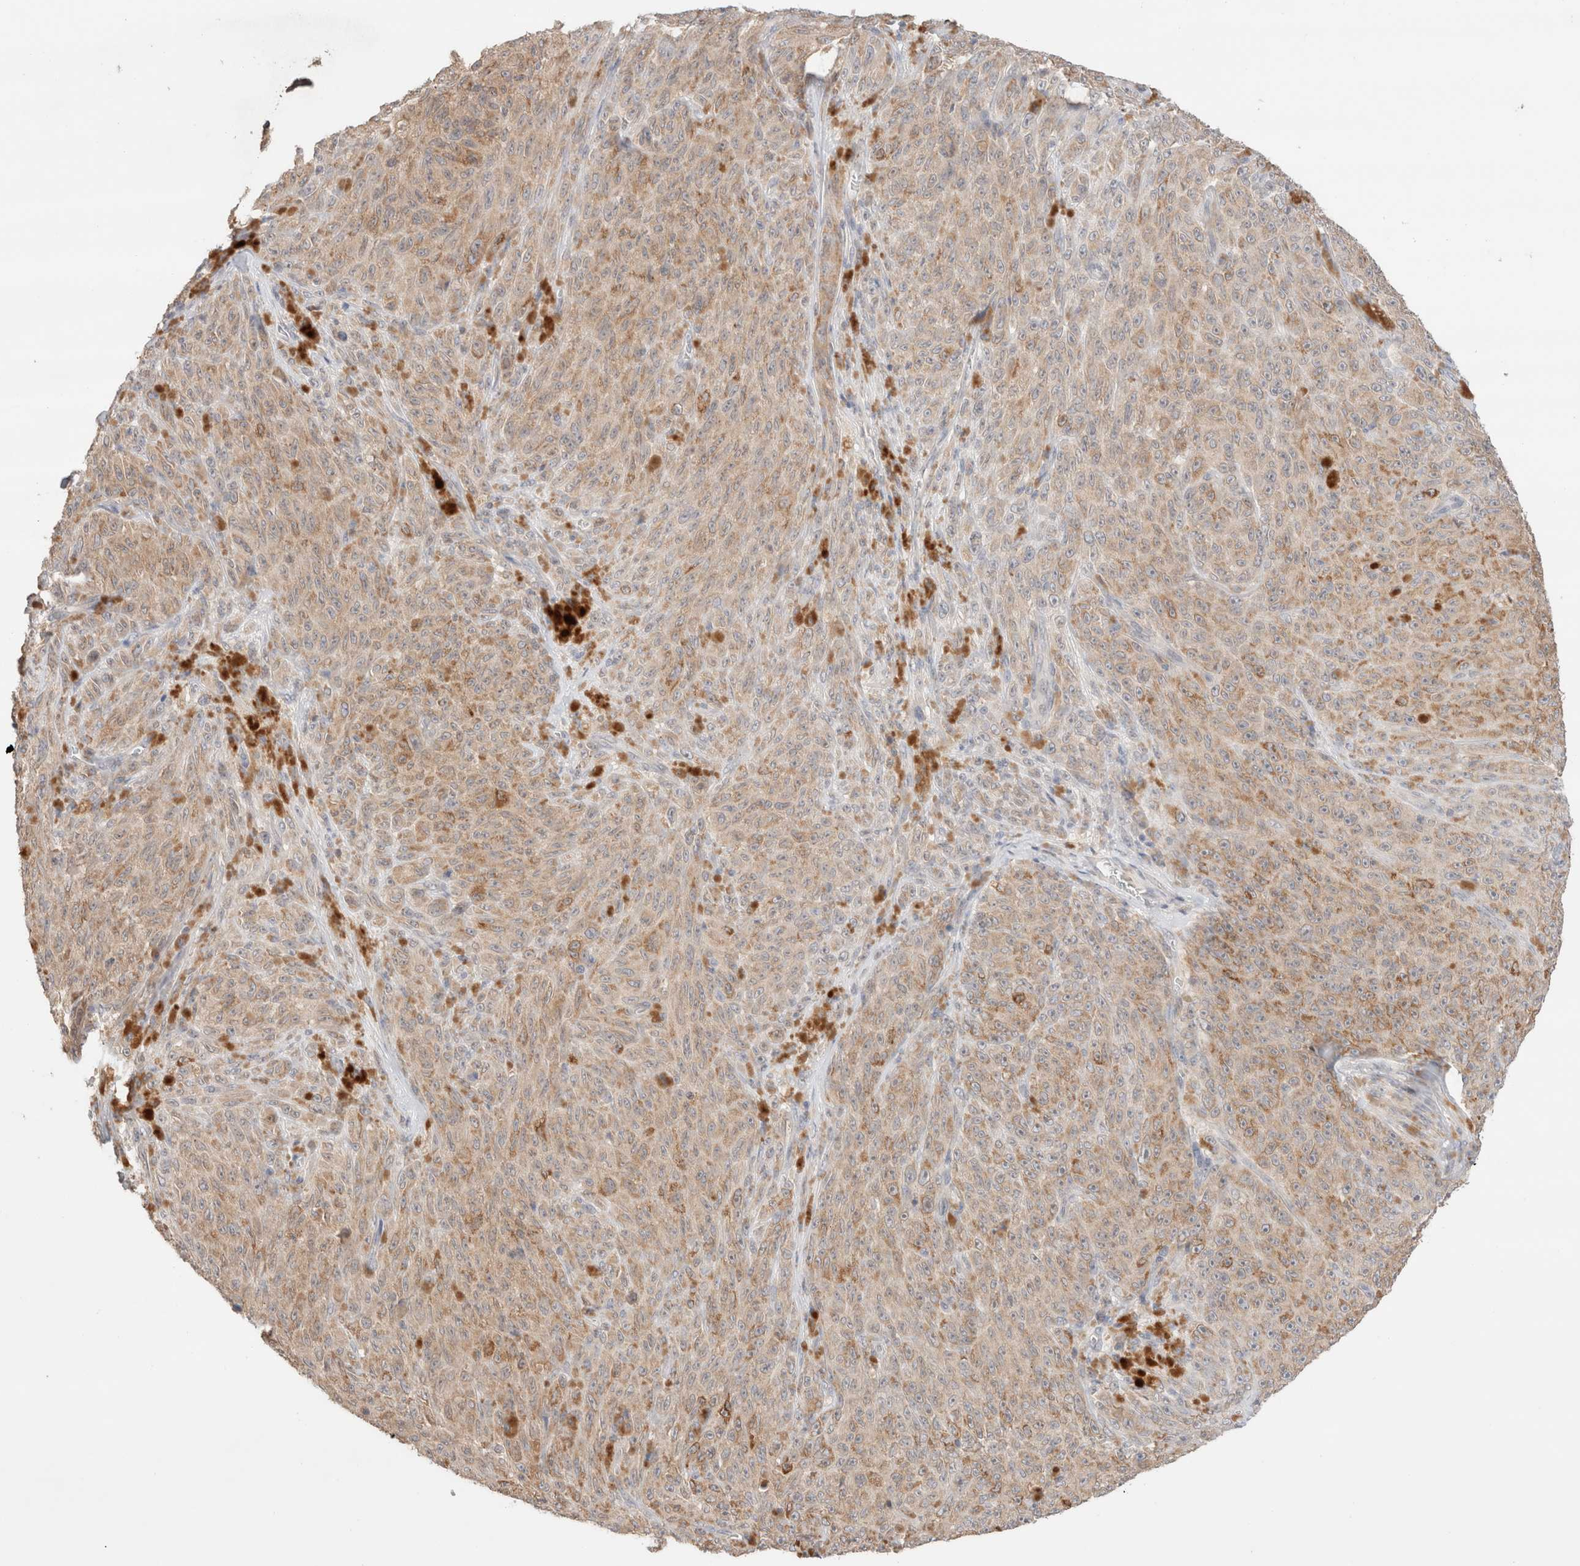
{"staining": {"intensity": "weak", "quantity": ">75%", "location": "cytoplasmic/membranous"}, "tissue": "melanoma", "cell_type": "Tumor cells", "image_type": "cancer", "snomed": [{"axis": "morphology", "description": "Malignant melanoma, NOS"}, {"axis": "topography", "description": "Skin"}], "caption": "Immunohistochemistry staining of melanoma, which exhibits low levels of weak cytoplasmic/membranous expression in about >75% of tumor cells indicating weak cytoplasmic/membranous protein positivity. The staining was performed using DAB (3,3'-diaminobenzidine) (brown) for protein detection and nuclei were counterstained in hematoxylin (blue).", "gene": "TRIM41", "patient": {"sex": "female", "age": 82}}